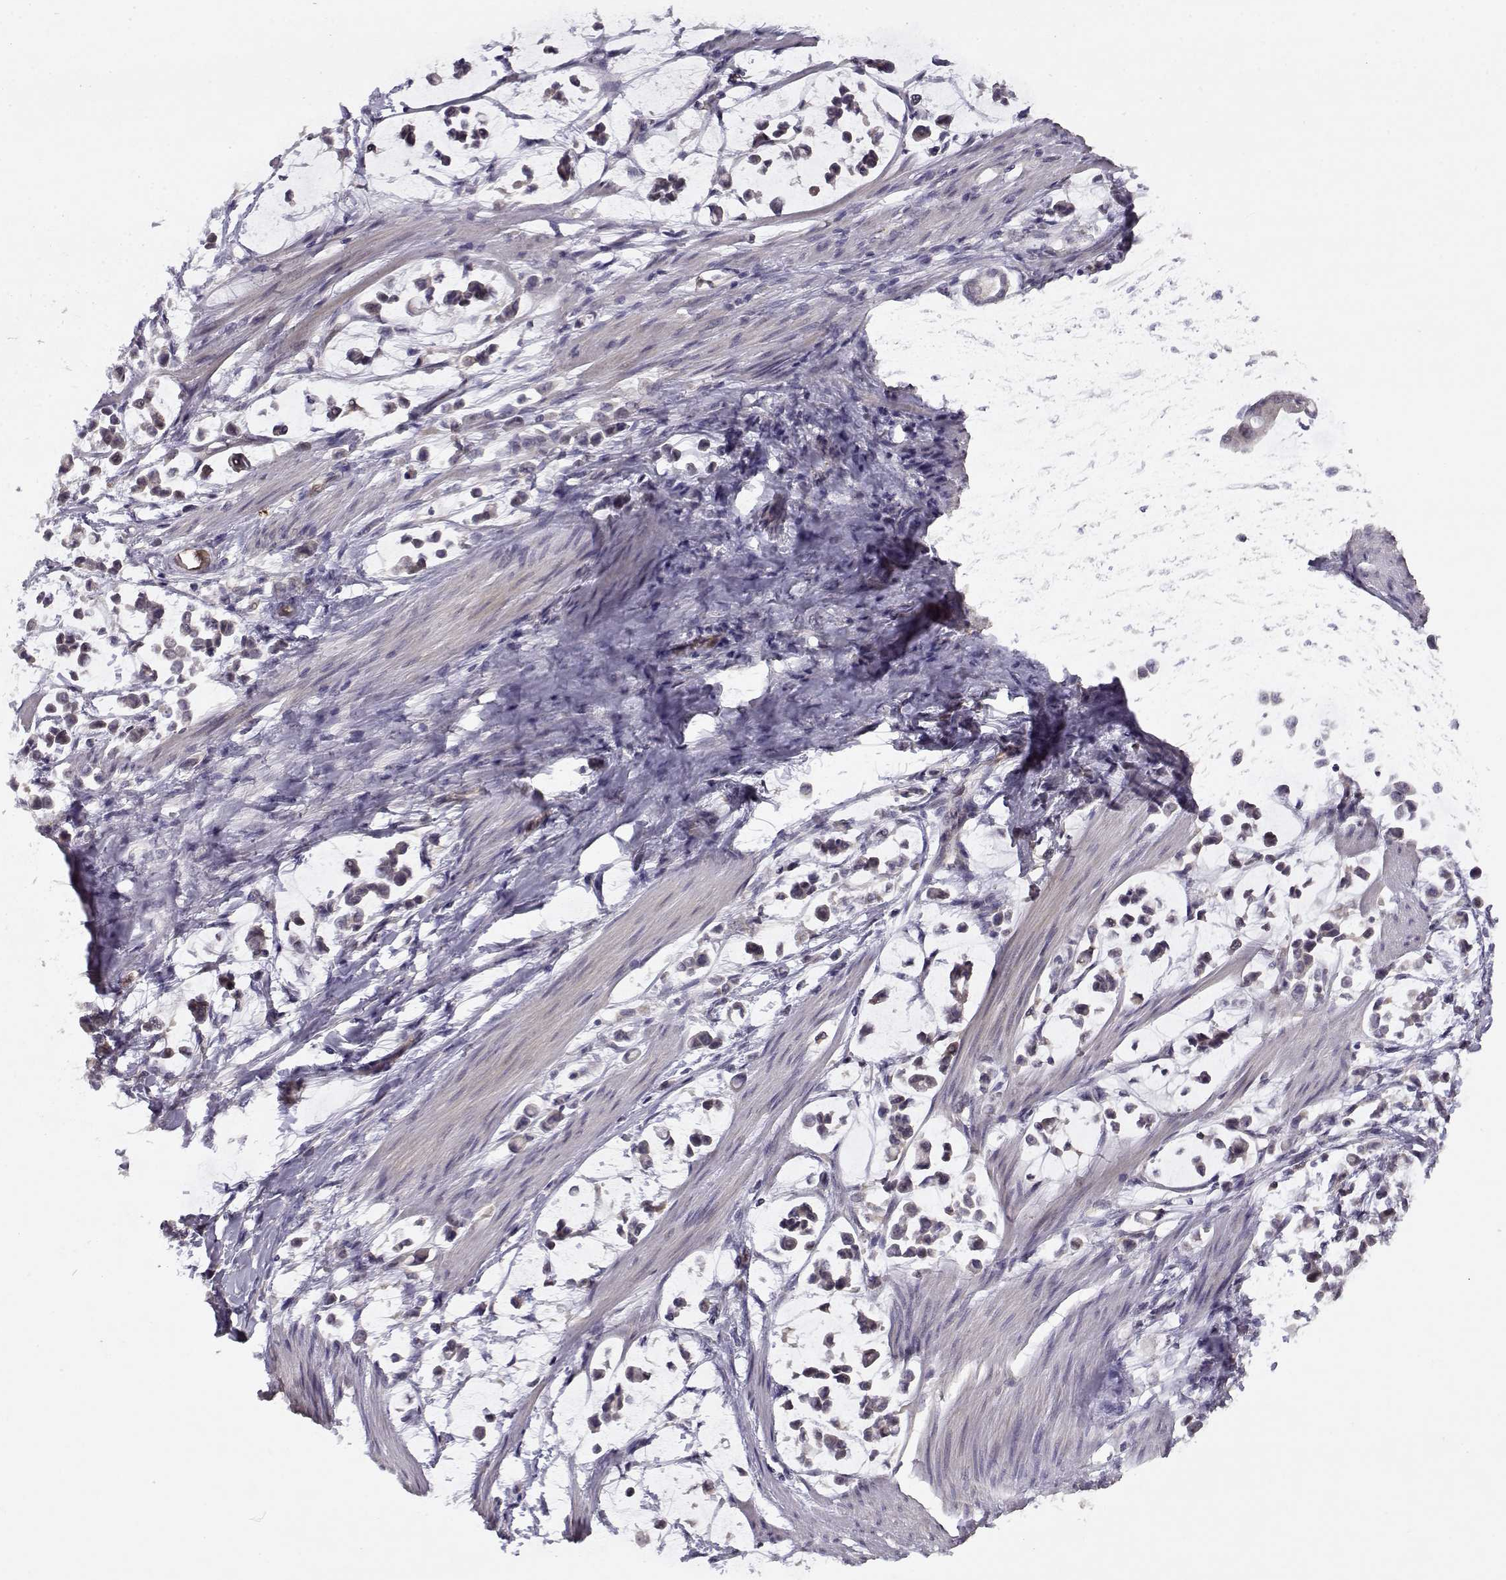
{"staining": {"intensity": "negative", "quantity": "none", "location": "none"}, "tissue": "stomach cancer", "cell_type": "Tumor cells", "image_type": "cancer", "snomed": [{"axis": "morphology", "description": "Adenocarcinoma, NOS"}, {"axis": "topography", "description": "Stomach"}], "caption": "This is an immunohistochemistry (IHC) image of stomach cancer. There is no expression in tumor cells.", "gene": "BMX", "patient": {"sex": "male", "age": 82}}